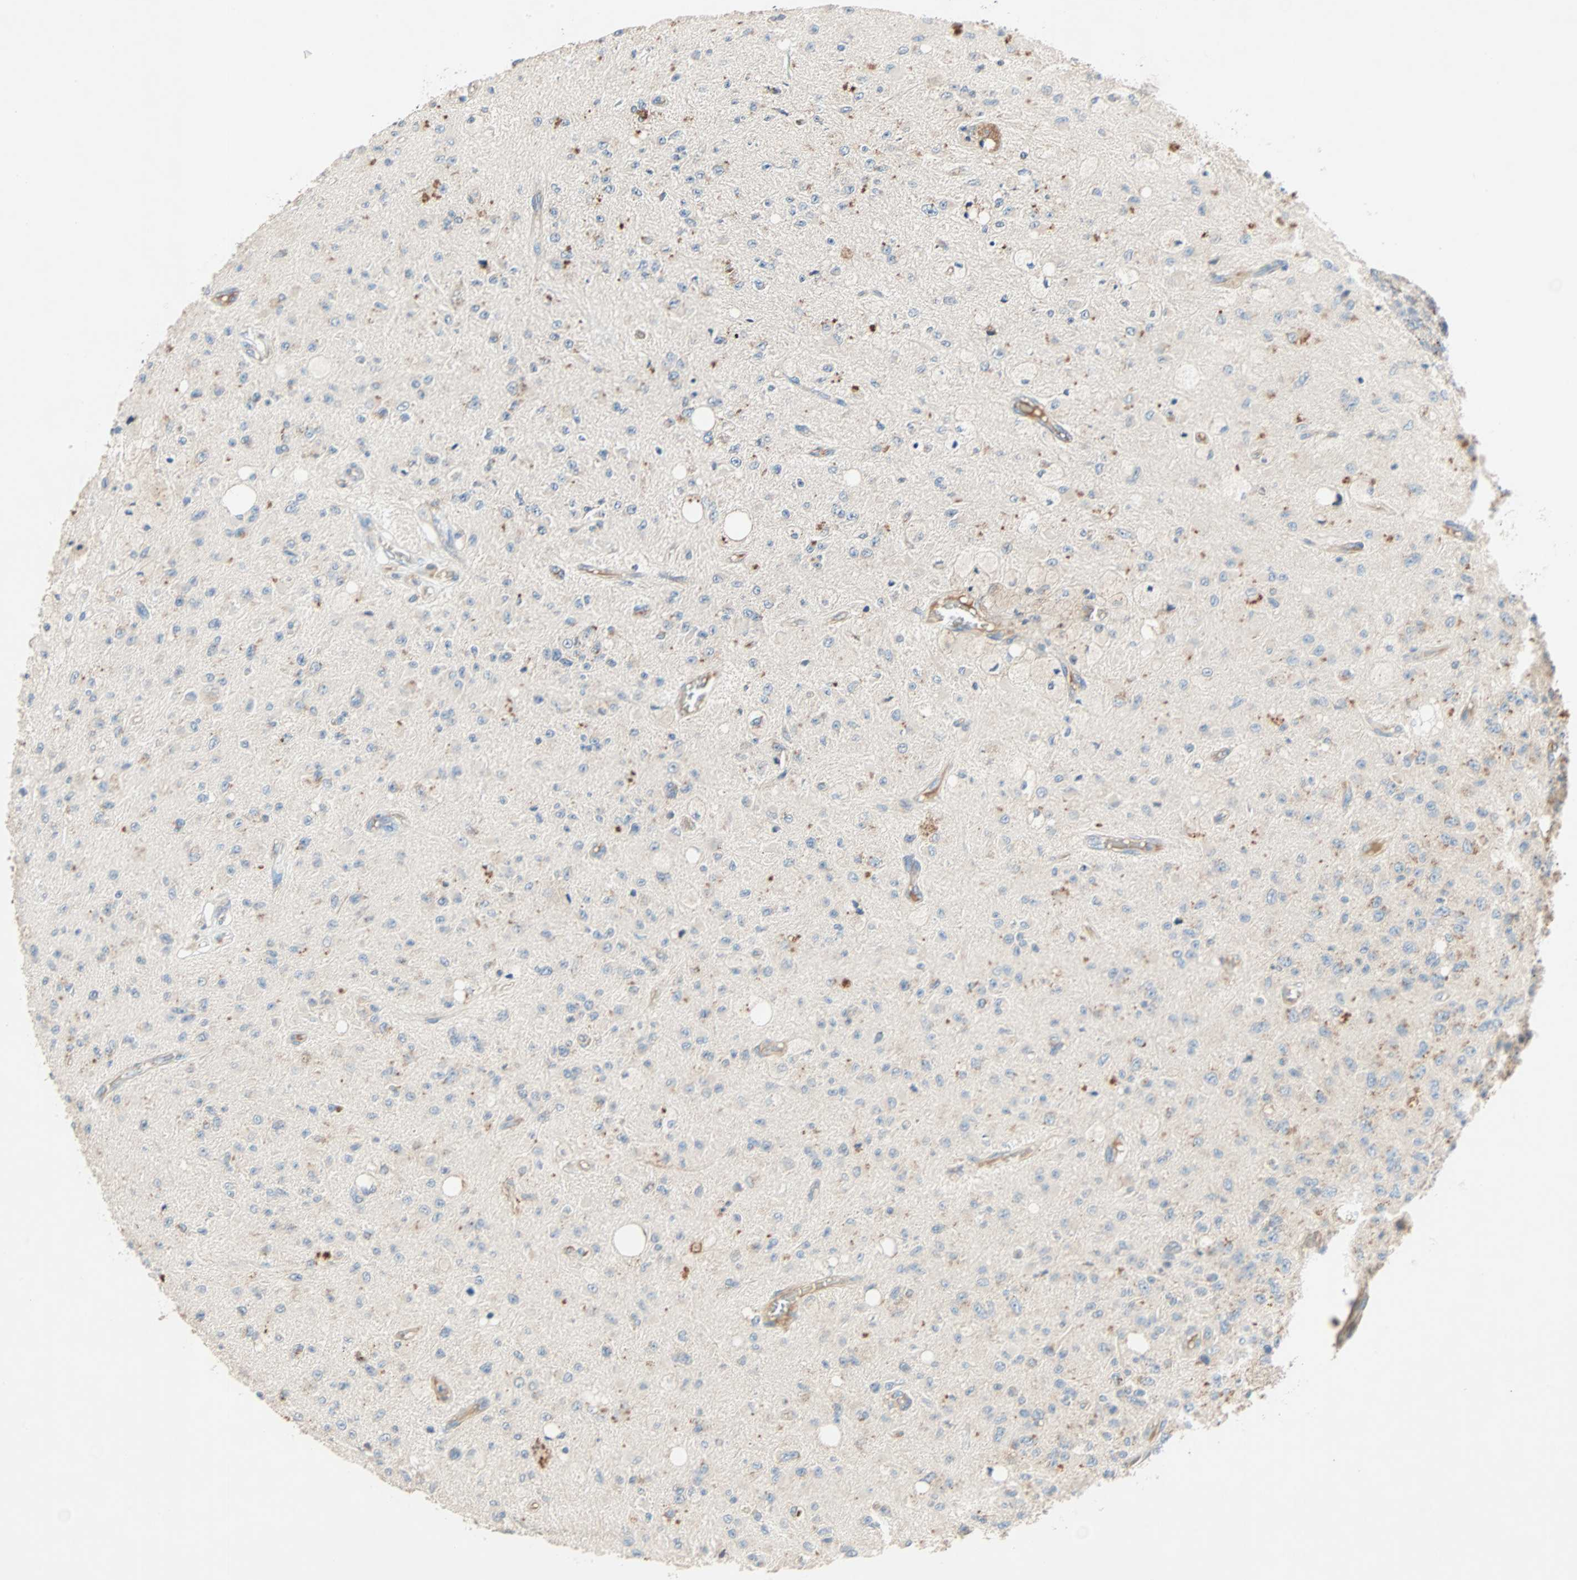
{"staining": {"intensity": "moderate", "quantity": "25%-75%", "location": "cytoplasmic/membranous"}, "tissue": "glioma", "cell_type": "Tumor cells", "image_type": "cancer", "snomed": [{"axis": "morphology", "description": "Glioma, malignant, High grade"}, {"axis": "topography", "description": "pancreas cauda"}], "caption": "Immunohistochemical staining of glioma exhibits medium levels of moderate cytoplasmic/membranous positivity in approximately 25%-75% of tumor cells.", "gene": "XYLT1", "patient": {"sex": "male", "age": 60}}